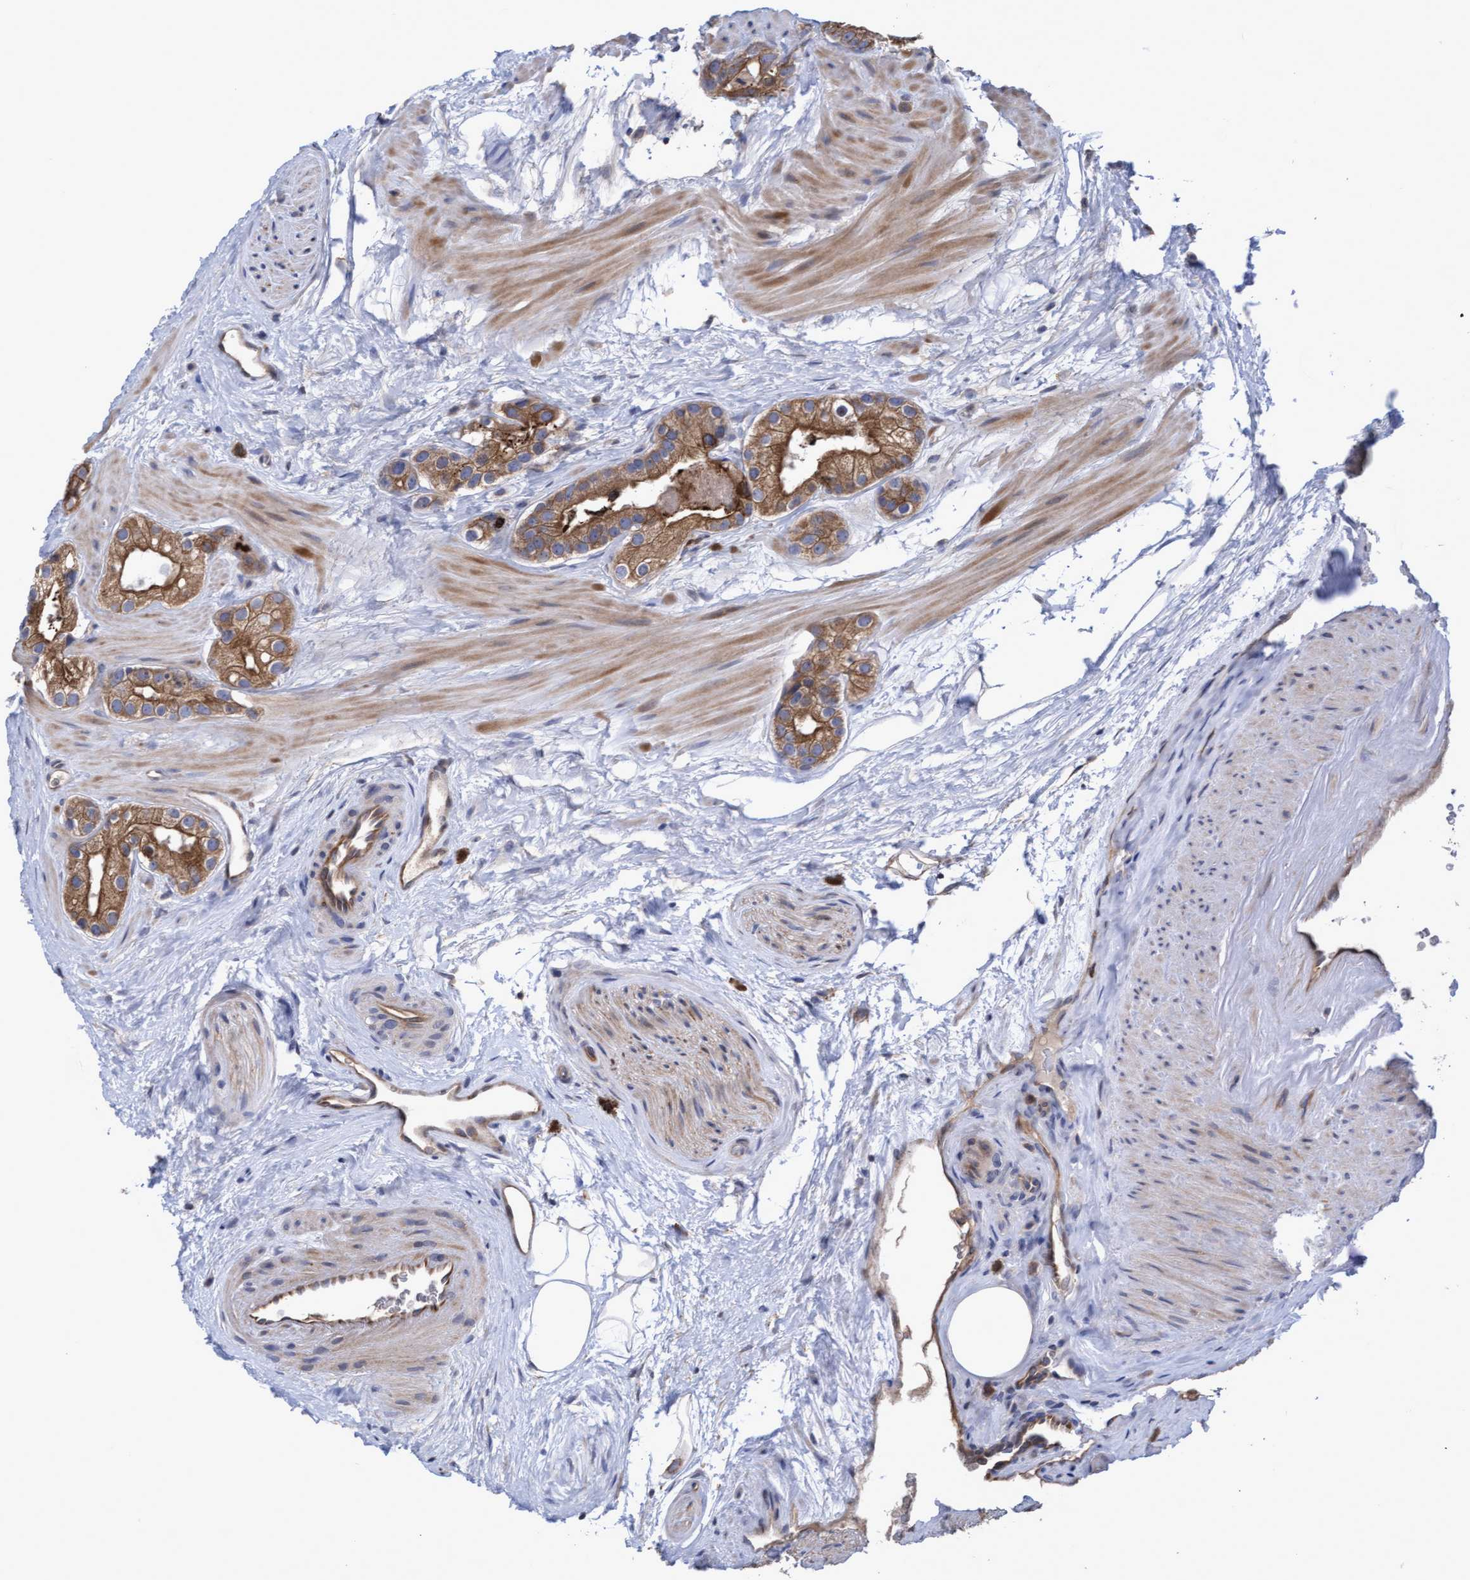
{"staining": {"intensity": "moderate", "quantity": ">75%", "location": "cytoplasmic/membranous"}, "tissue": "prostate cancer", "cell_type": "Tumor cells", "image_type": "cancer", "snomed": [{"axis": "morphology", "description": "Adenocarcinoma, High grade"}, {"axis": "topography", "description": "Prostate"}], "caption": "Moderate cytoplasmic/membranous expression is appreciated in approximately >75% of tumor cells in high-grade adenocarcinoma (prostate).", "gene": "KRT24", "patient": {"sex": "male", "age": 63}}